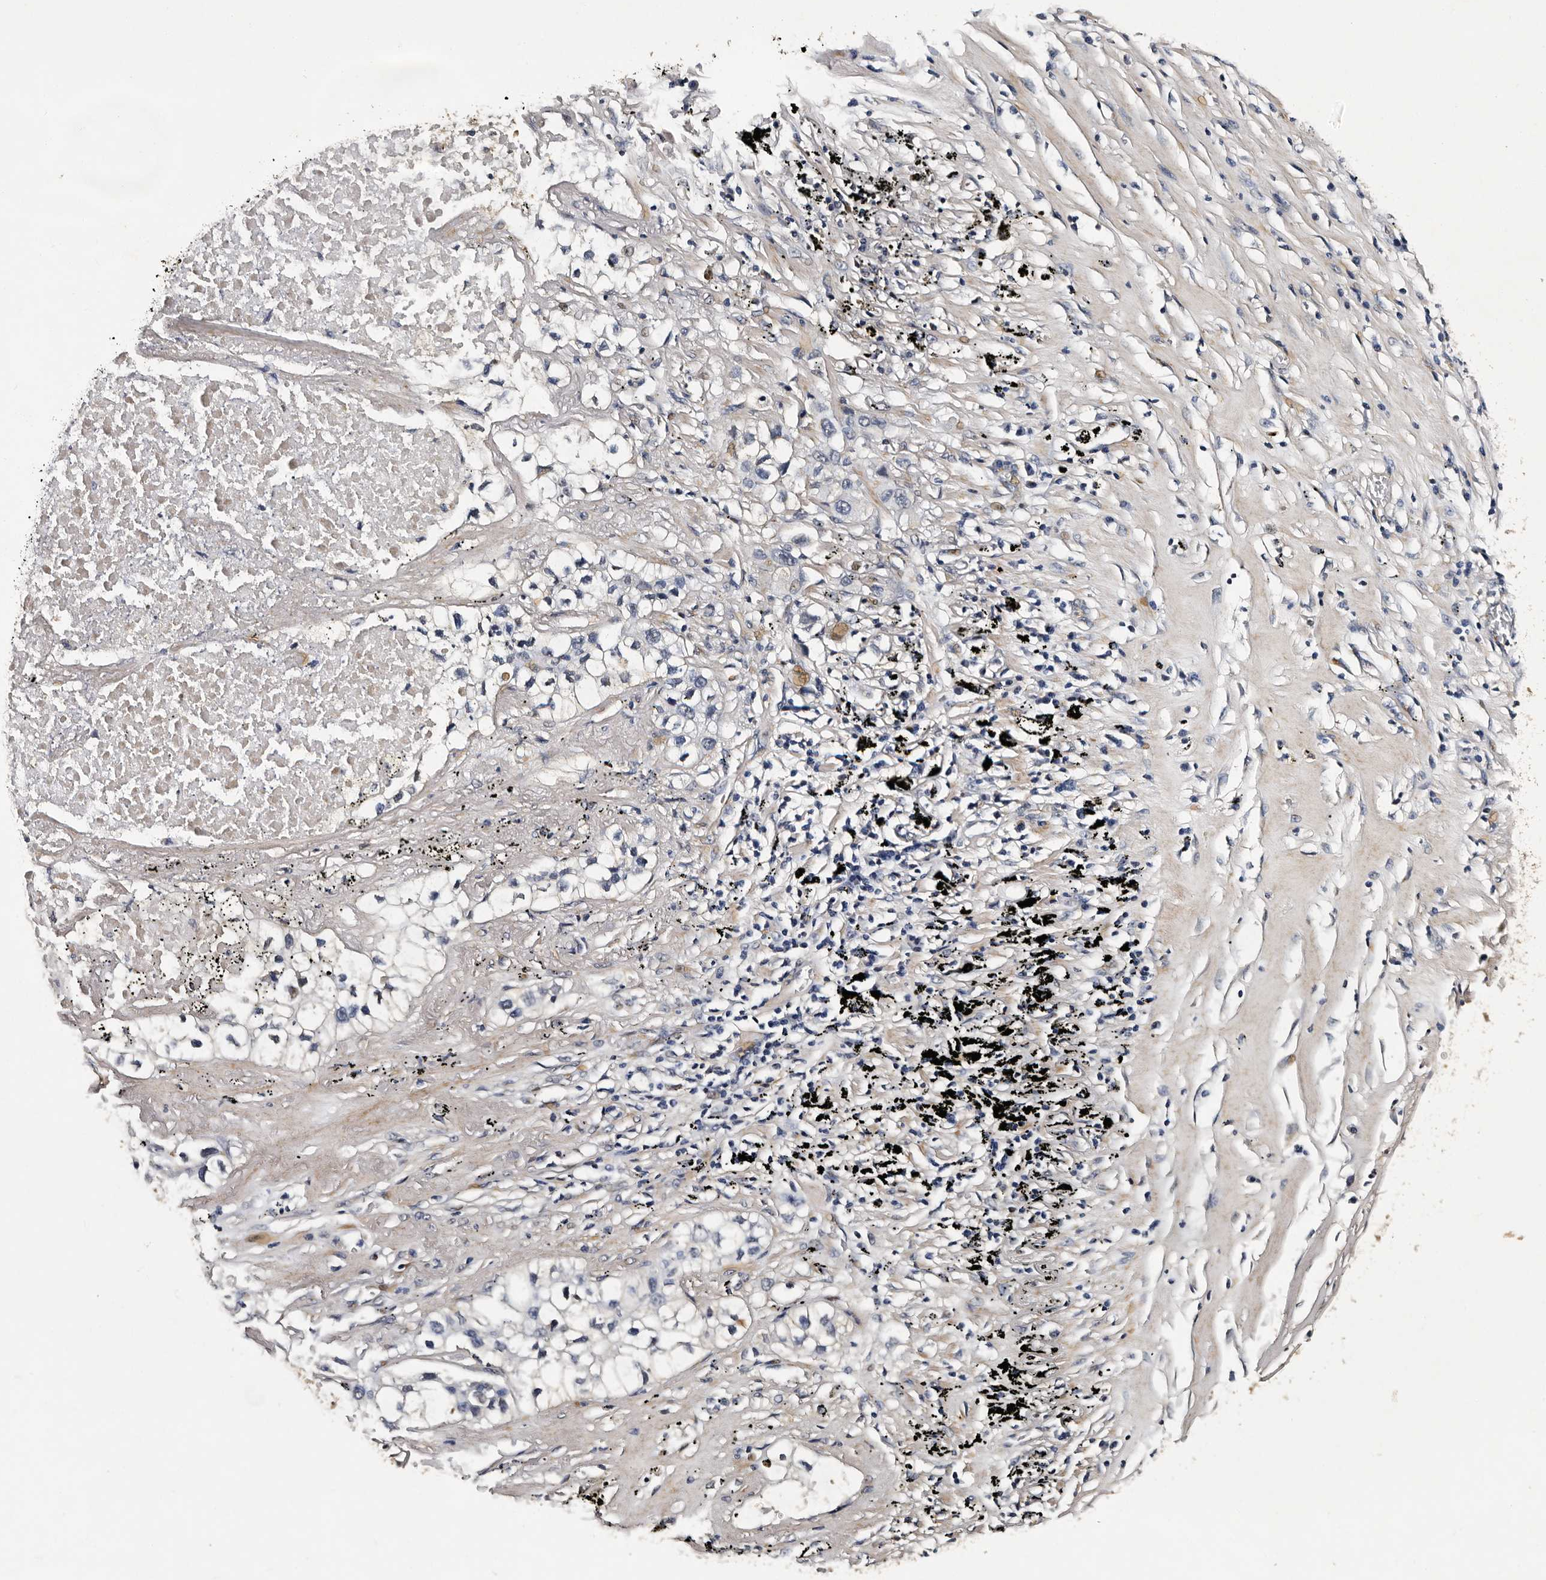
{"staining": {"intensity": "negative", "quantity": "none", "location": "none"}, "tissue": "lung cancer", "cell_type": "Tumor cells", "image_type": "cancer", "snomed": [{"axis": "morphology", "description": "Adenocarcinoma, NOS"}, {"axis": "topography", "description": "Lung"}], "caption": "Protein analysis of adenocarcinoma (lung) displays no significant expression in tumor cells.", "gene": "CPNE3", "patient": {"sex": "male", "age": 63}}